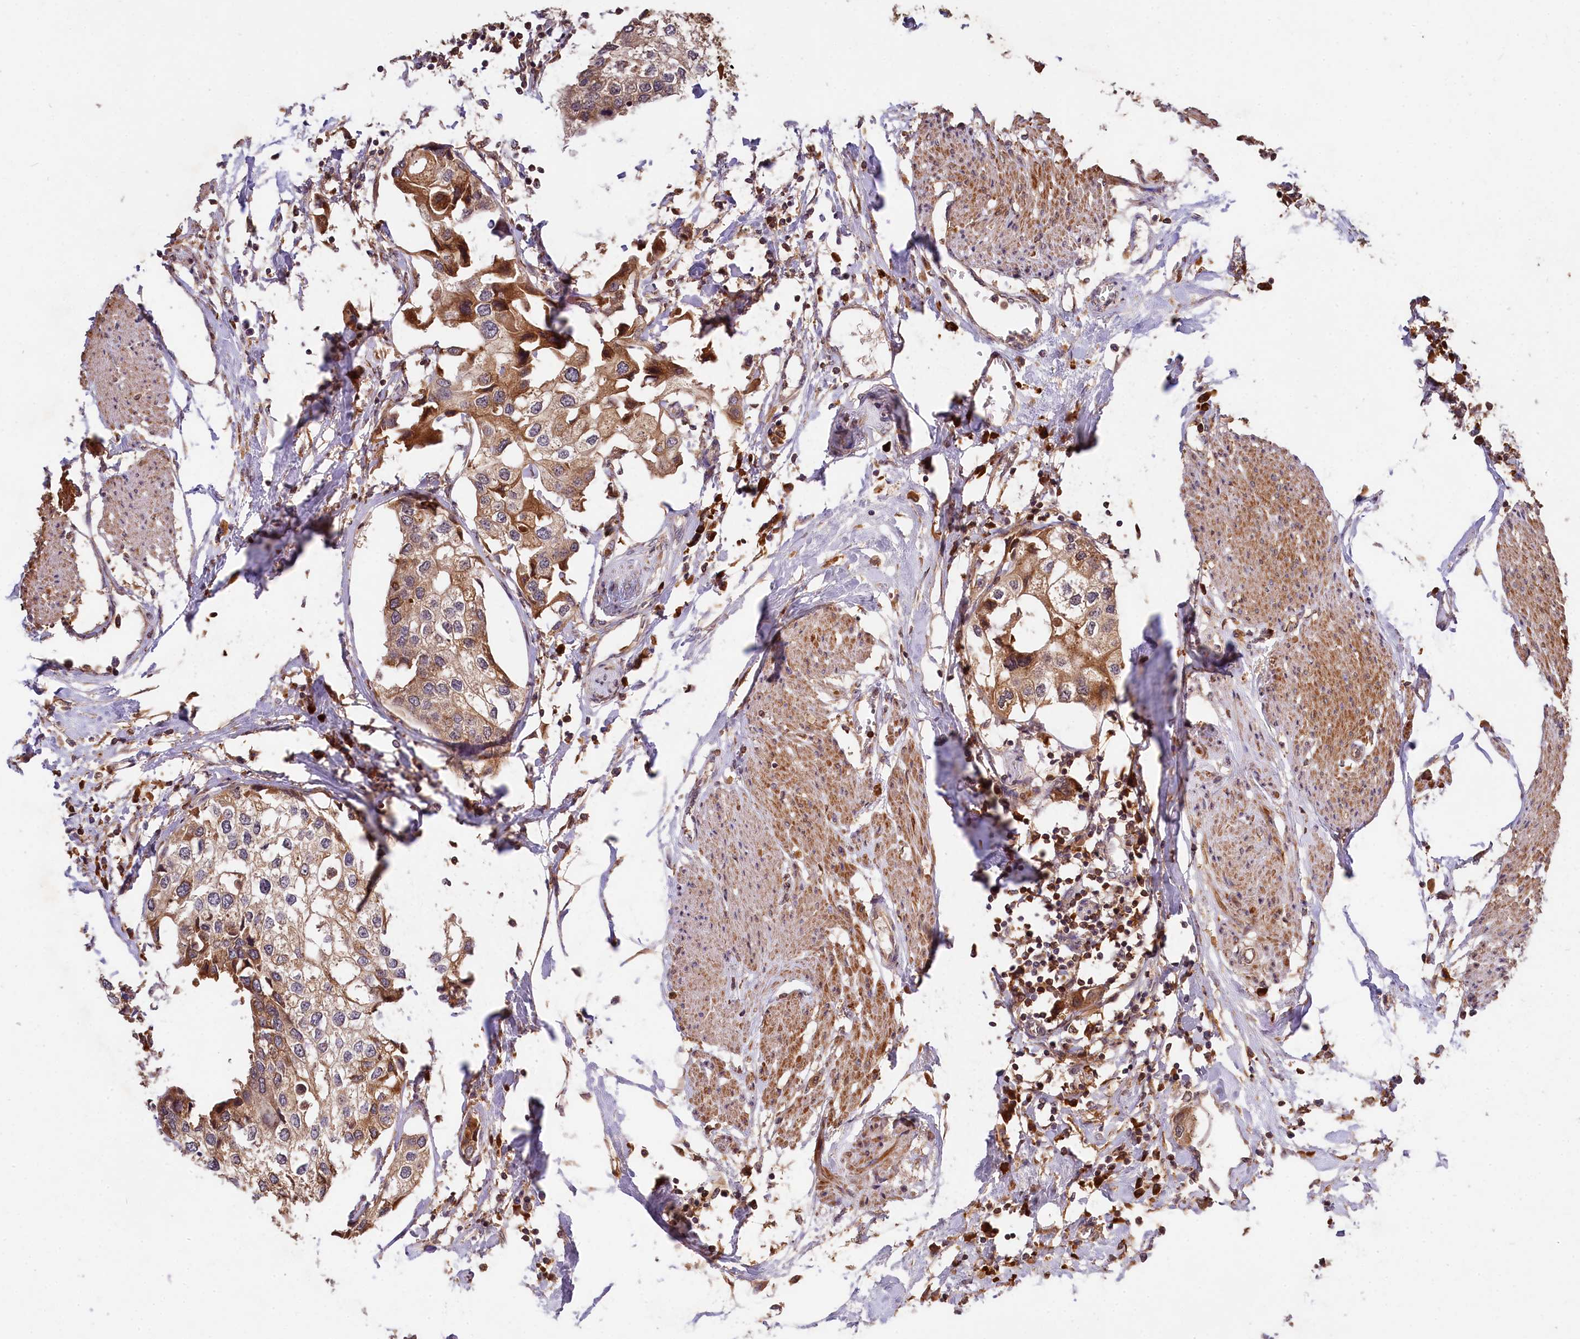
{"staining": {"intensity": "moderate", "quantity": "25%-75%", "location": "cytoplasmic/membranous"}, "tissue": "urothelial cancer", "cell_type": "Tumor cells", "image_type": "cancer", "snomed": [{"axis": "morphology", "description": "Urothelial carcinoma, High grade"}, {"axis": "topography", "description": "Urinary bladder"}], "caption": "DAB (3,3'-diaminobenzidine) immunohistochemical staining of human high-grade urothelial carcinoma displays moderate cytoplasmic/membranous protein staining in about 25%-75% of tumor cells.", "gene": "MCF2L2", "patient": {"sex": "male", "age": 64}}